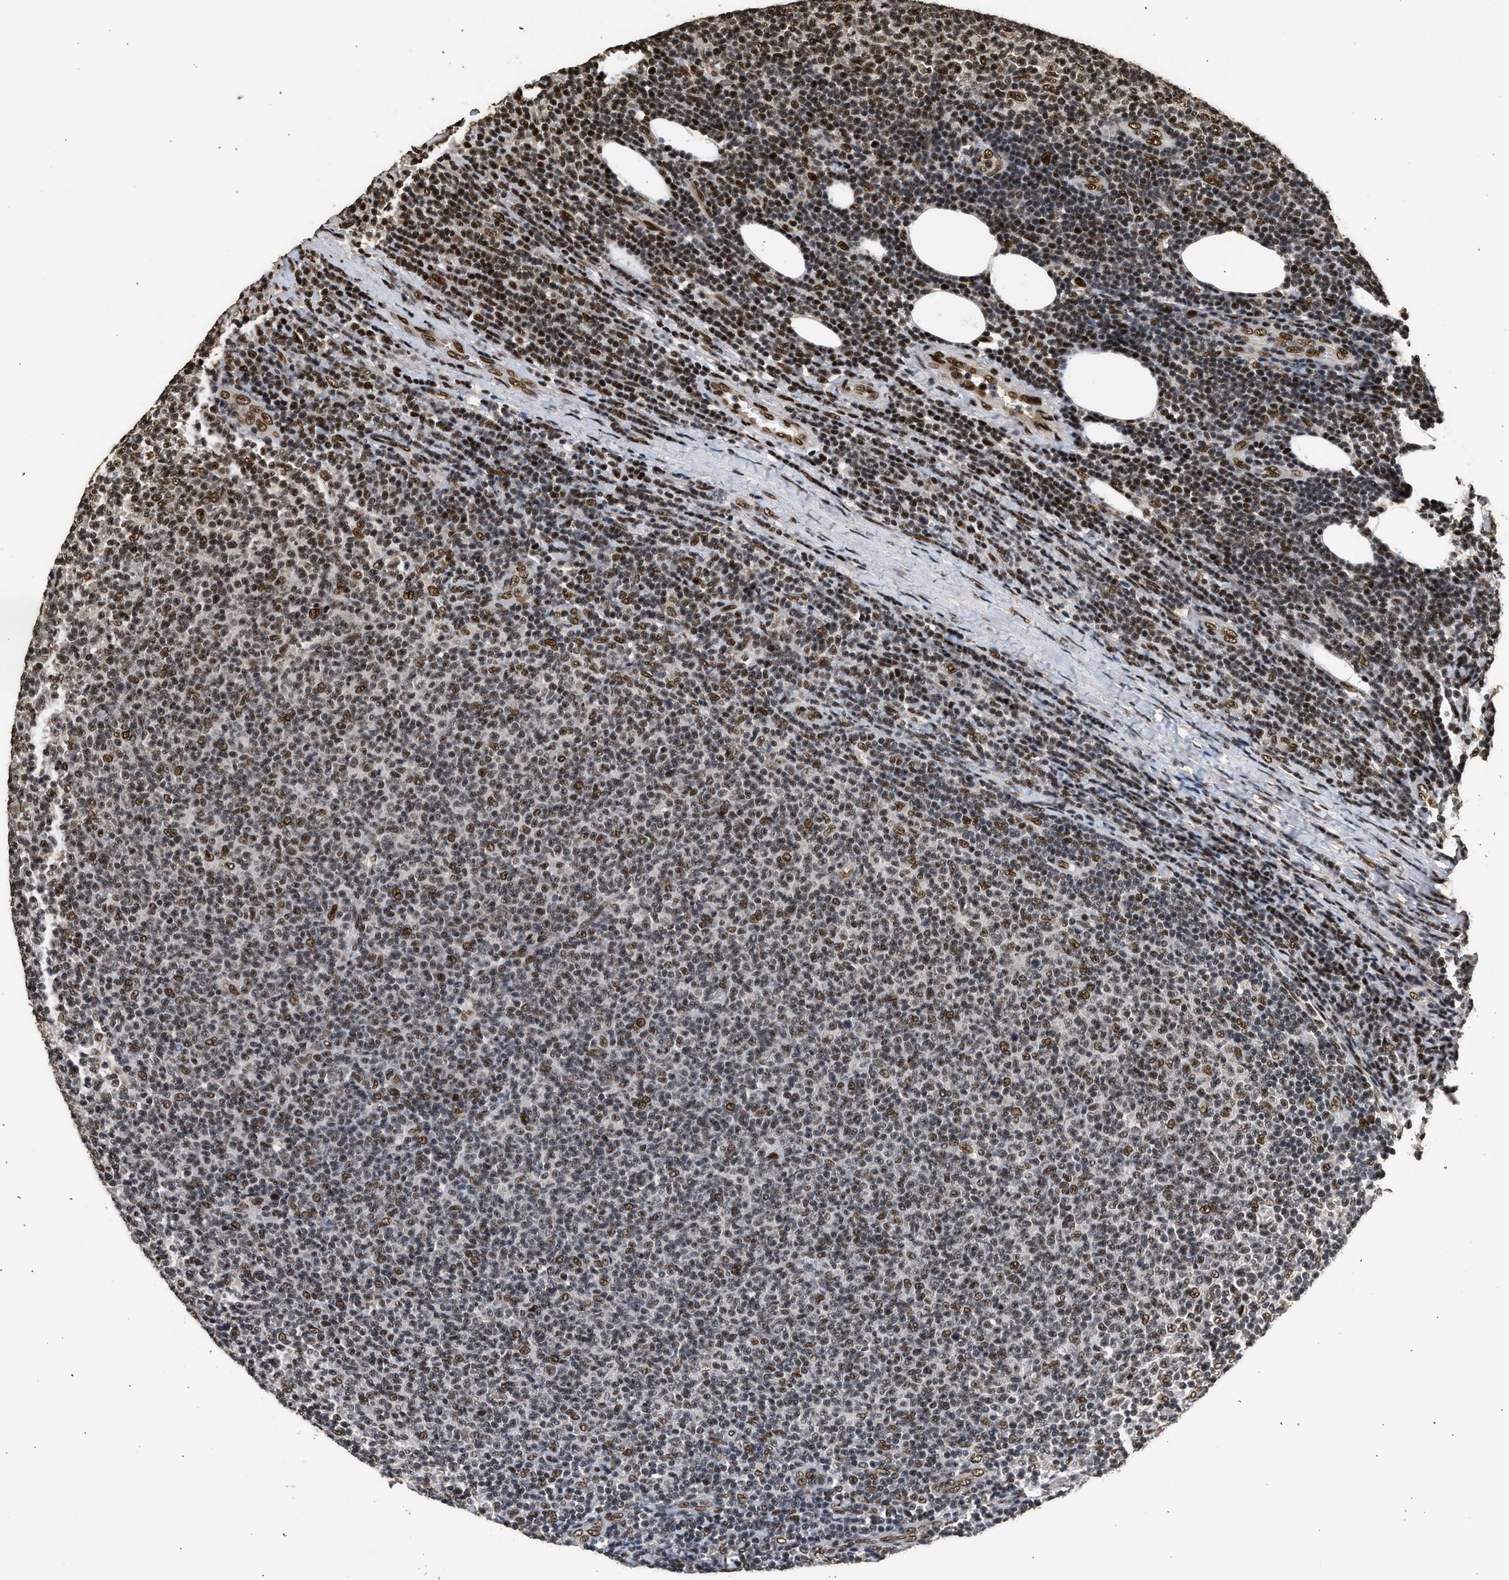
{"staining": {"intensity": "moderate", "quantity": "25%-75%", "location": "nuclear"}, "tissue": "lymphoma", "cell_type": "Tumor cells", "image_type": "cancer", "snomed": [{"axis": "morphology", "description": "Malignant lymphoma, non-Hodgkin's type, Low grade"}, {"axis": "topography", "description": "Lymph node"}], "caption": "This is an image of immunohistochemistry staining of low-grade malignant lymphoma, non-Hodgkin's type, which shows moderate positivity in the nuclear of tumor cells.", "gene": "PPP4R3B", "patient": {"sex": "male", "age": 66}}